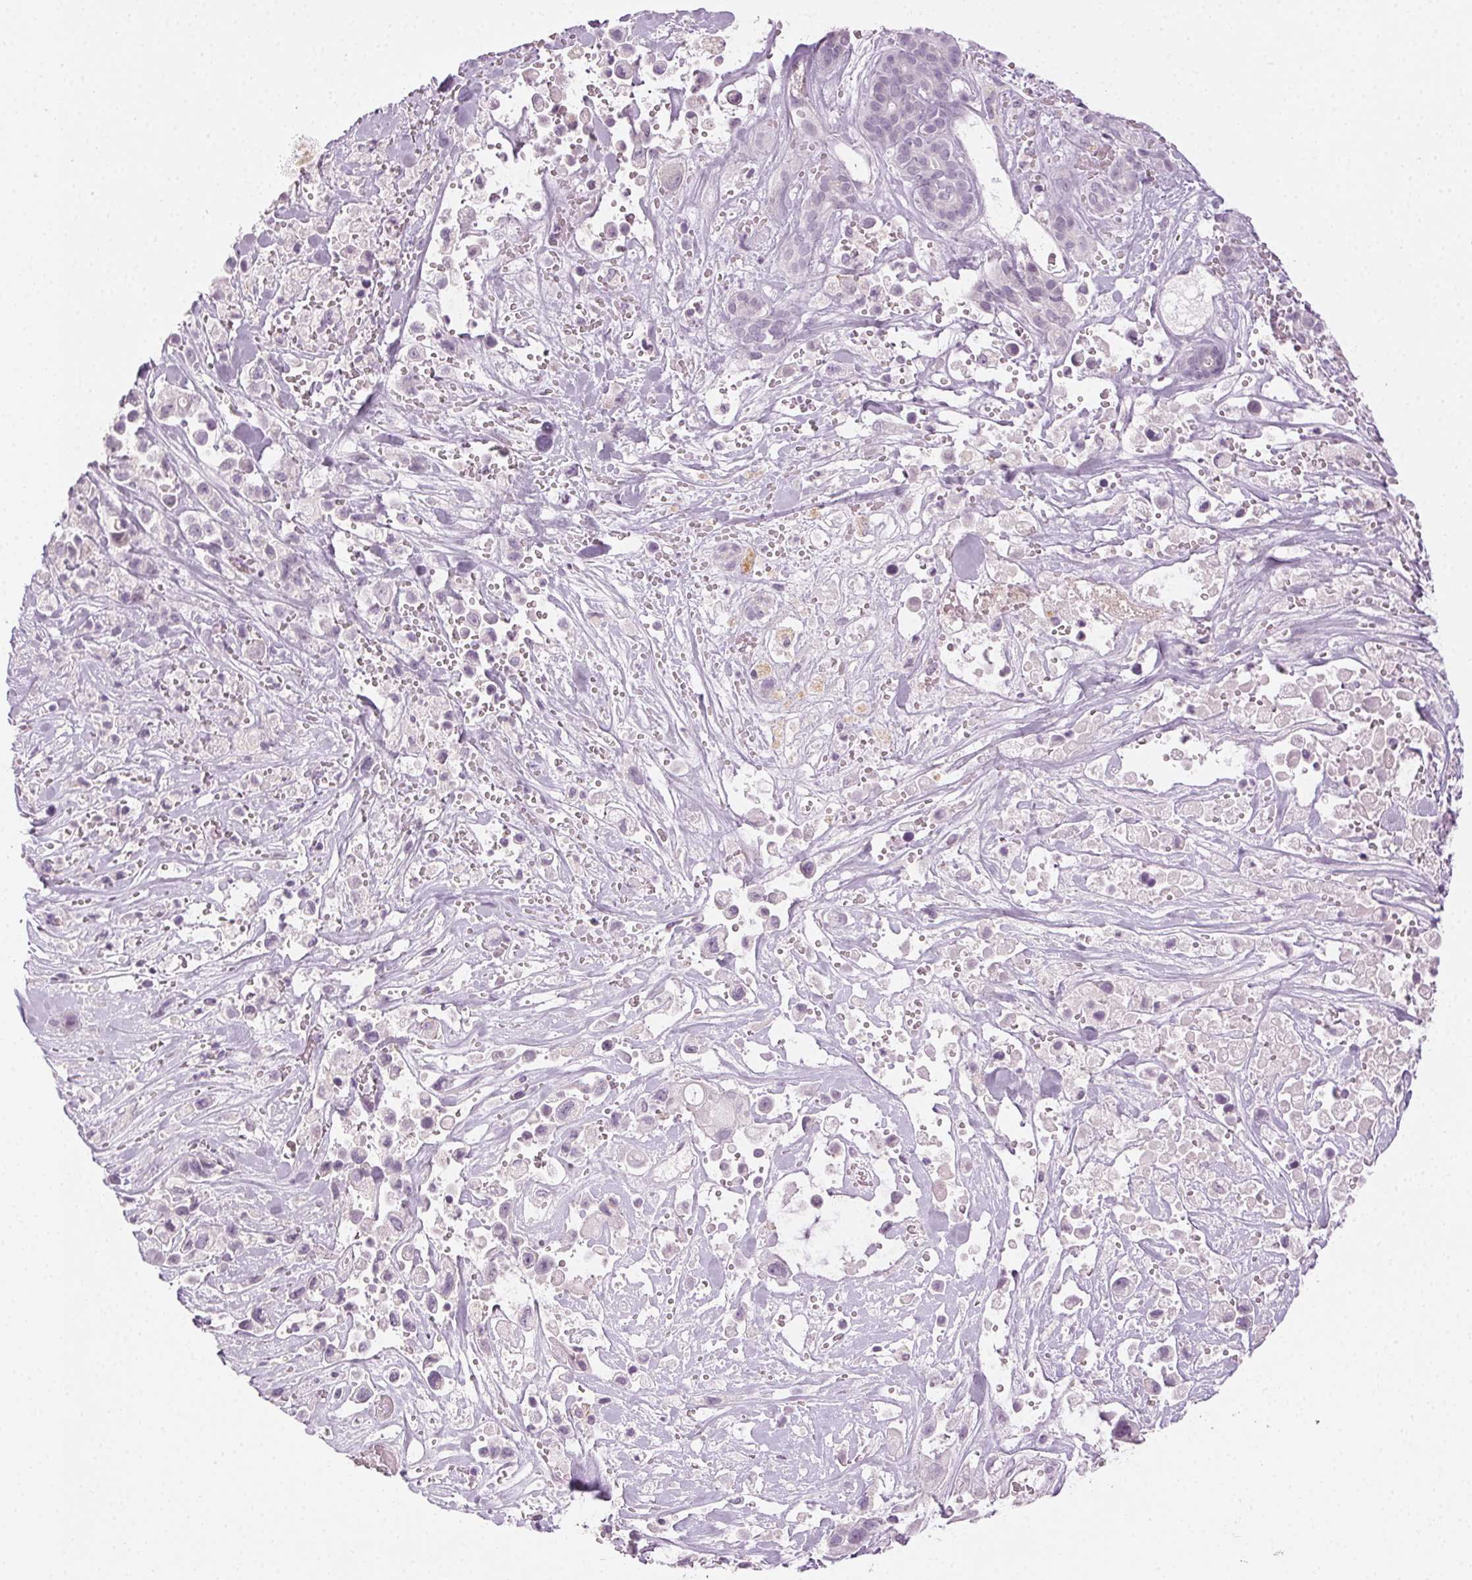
{"staining": {"intensity": "negative", "quantity": "none", "location": "none"}, "tissue": "pancreatic cancer", "cell_type": "Tumor cells", "image_type": "cancer", "snomed": [{"axis": "morphology", "description": "Adenocarcinoma, NOS"}, {"axis": "topography", "description": "Pancreas"}], "caption": "High power microscopy image of an immunohistochemistry (IHC) micrograph of pancreatic cancer, revealing no significant positivity in tumor cells.", "gene": "AIF1L", "patient": {"sex": "male", "age": 44}}